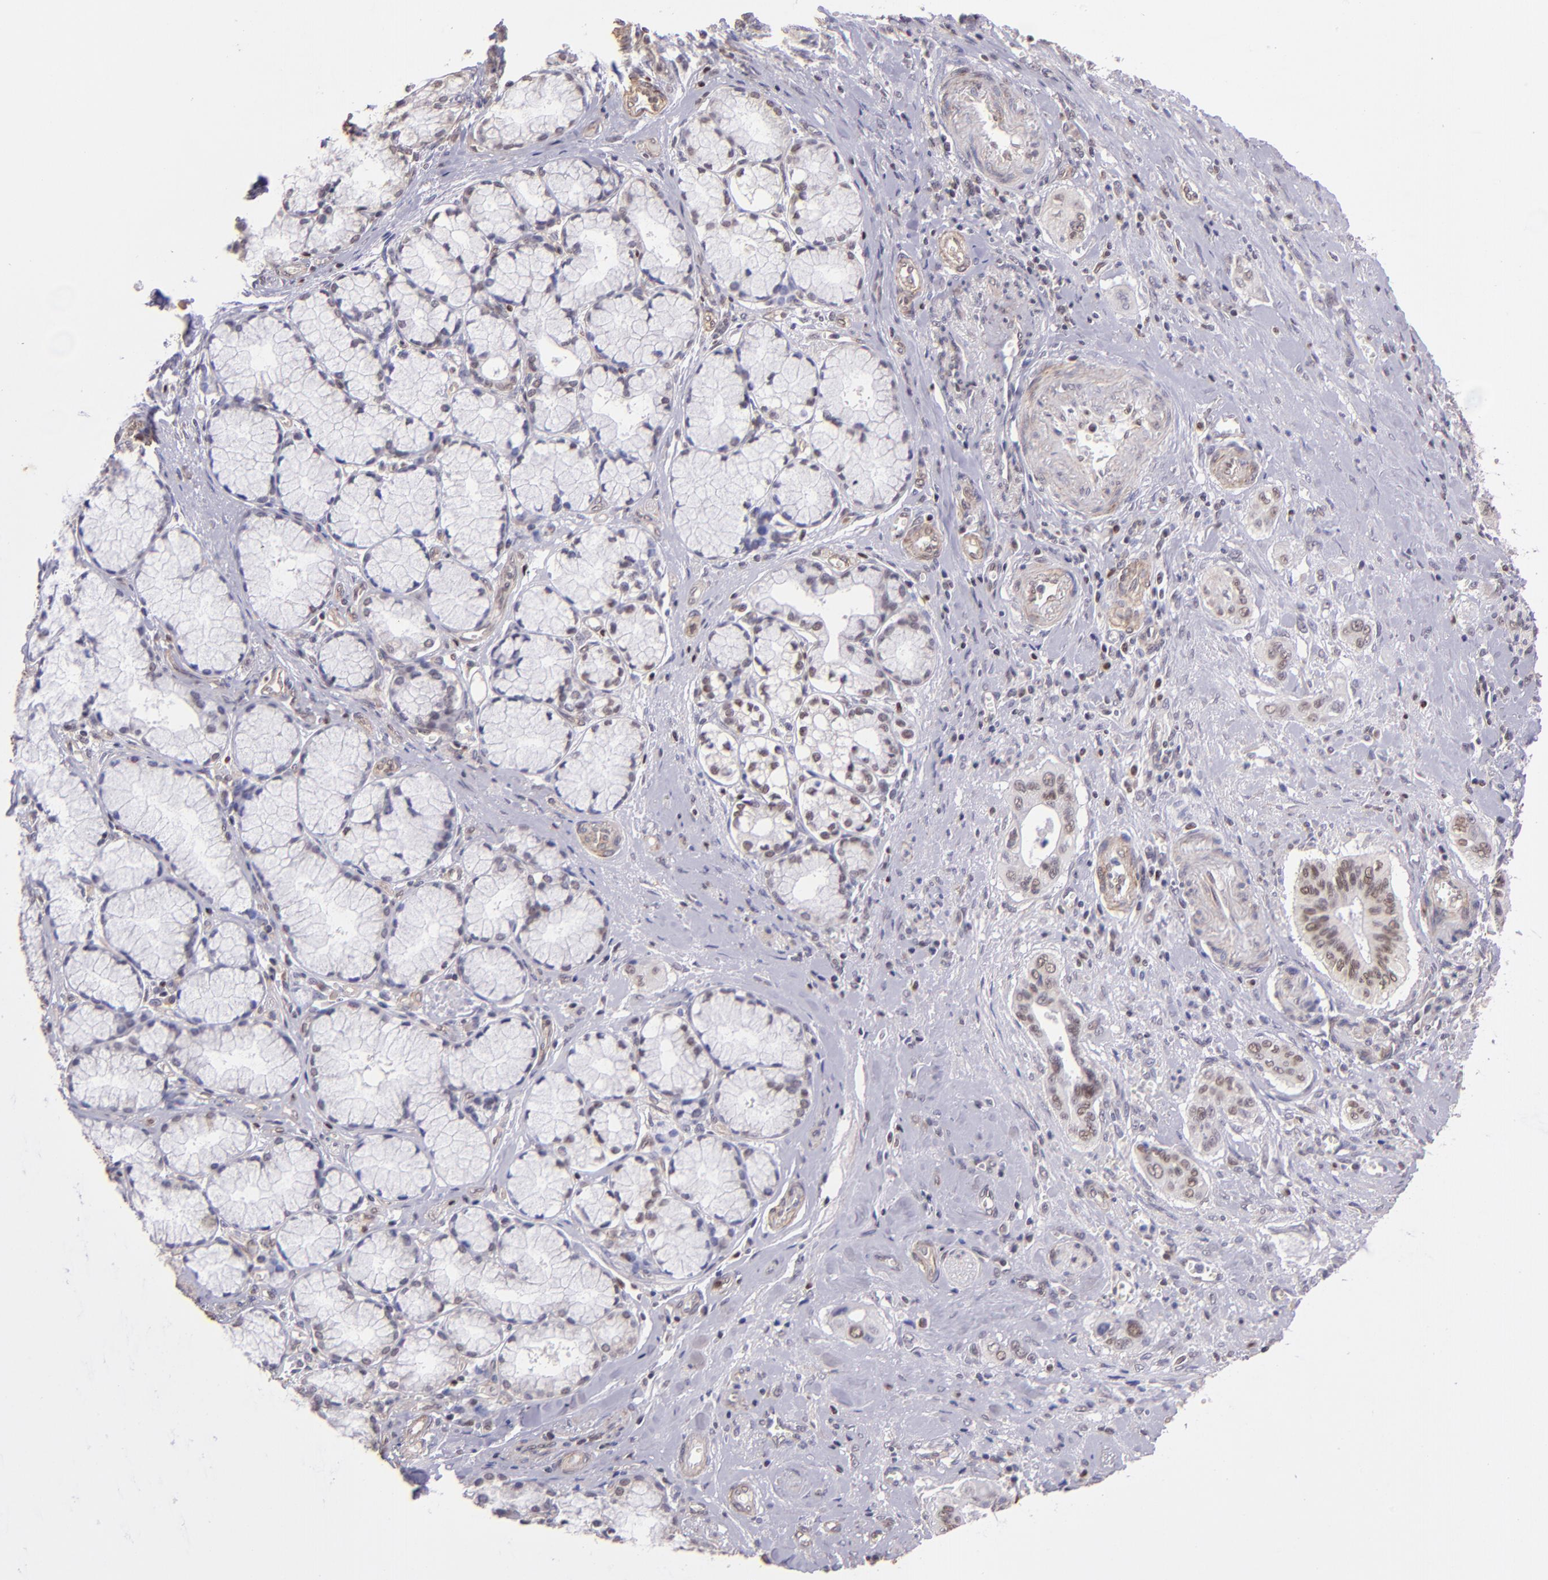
{"staining": {"intensity": "moderate", "quantity": ">75%", "location": "nuclear"}, "tissue": "pancreatic cancer", "cell_type": "Tumor cells", "image_type": "cancer", "snomed": [{"axis": "morphology", "description": "Adenocarcinoma, NOS"}, {"axis": "topography", "description": "Pancreas"}], "caption": "Protein expression analysis of human adenocarcinoma (pancreatic) reveals moderate nuclear positivity in about >75% of tumor cells.", "gene": "ELF1", "patient": {"sex": "male", "age": 77}}